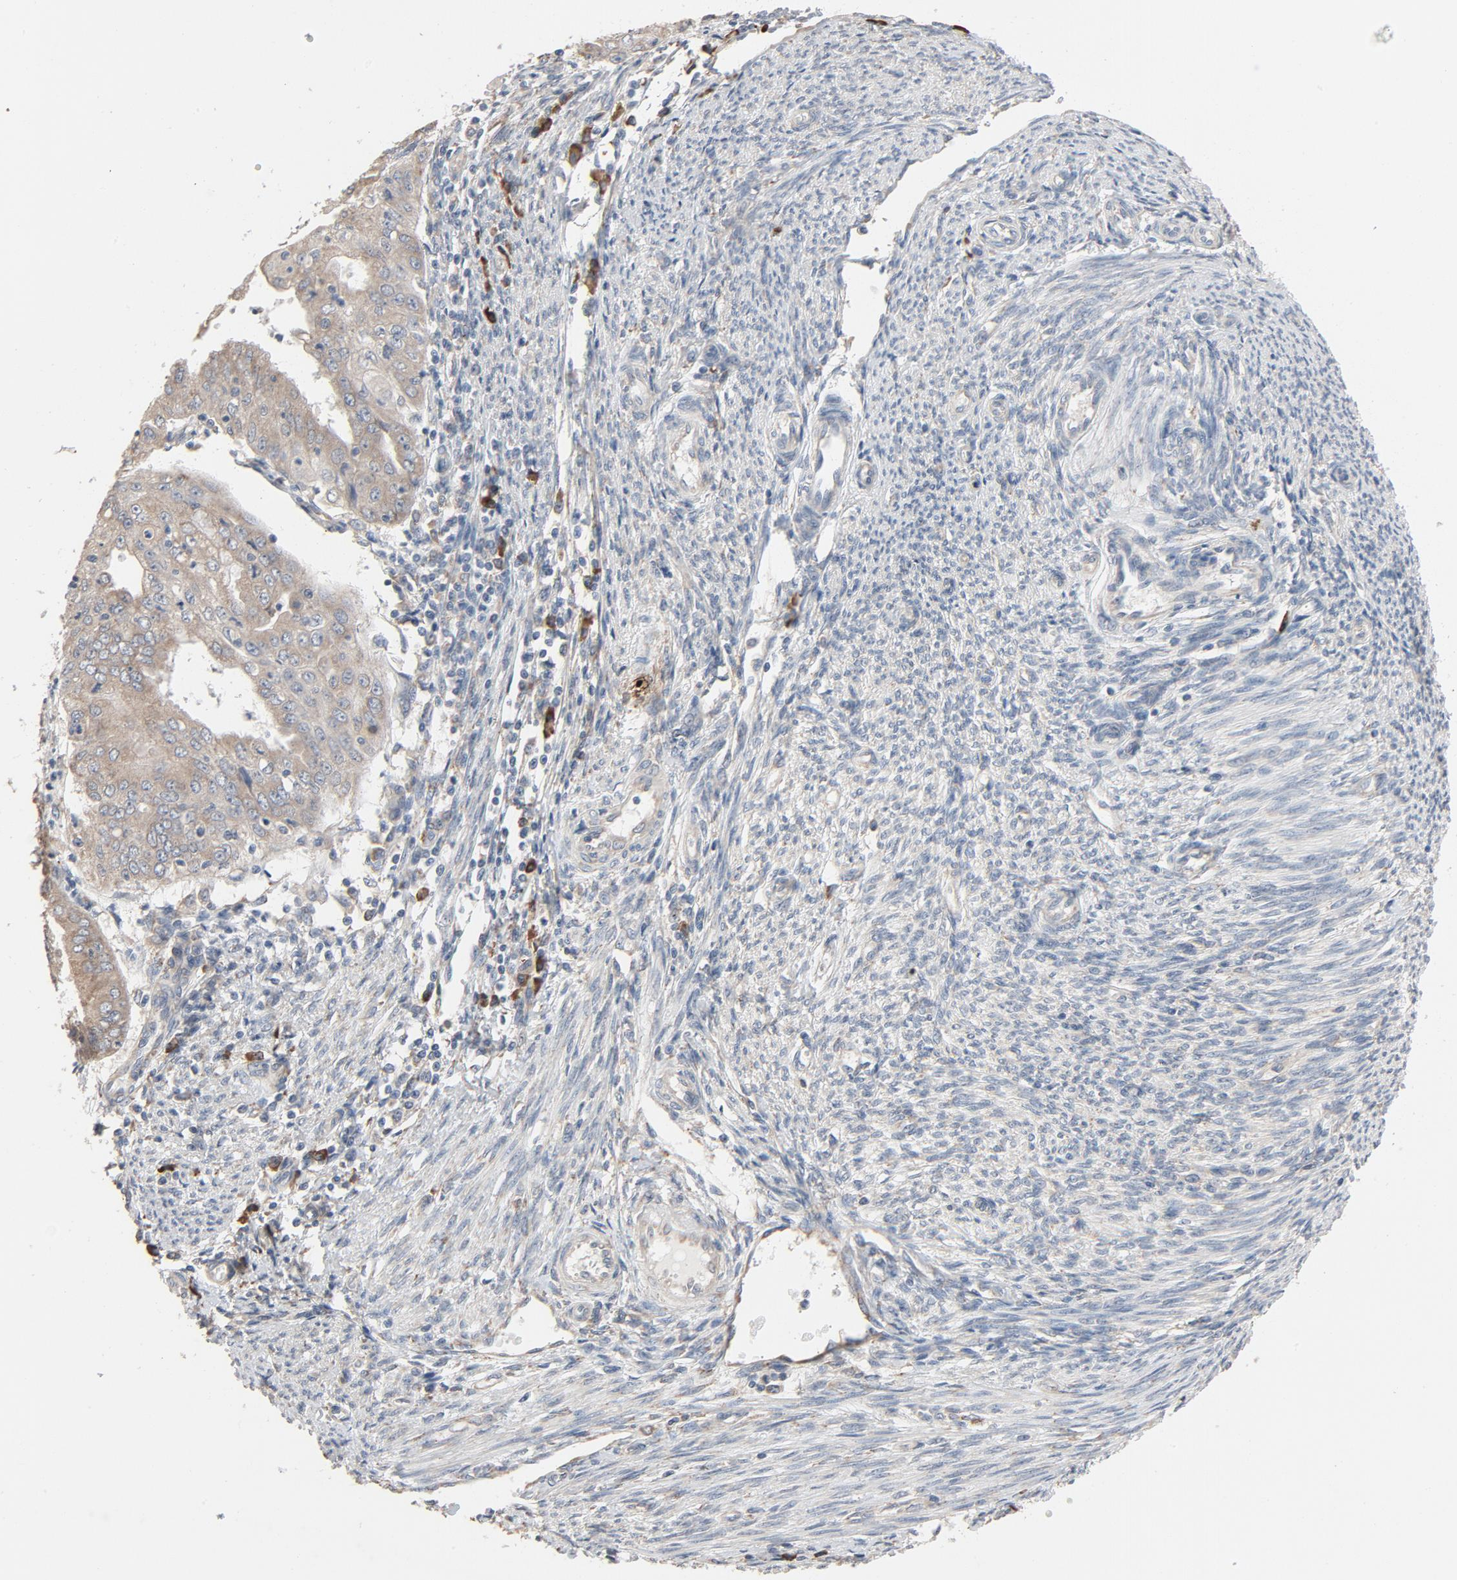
{"staining": {"intensity": "weak", "quantity": ">75%", "location": "cytoplasmic/membranous"}, "tissue": "endometrial cancer", "cell_type": "Tumor cells", "image_type": "cancer", "snomed": [{"axis": "morphology", "description": "Adenocarcinoma, NOS"}, {"axis": "topography", "description": "Endometrium"}], "caption": "Human endometrial cancer stained with a protein marker demonstrates weak staining in tumor cells.", "gene": "TLR4", "patient": {"sex": "female", "age": 79}}